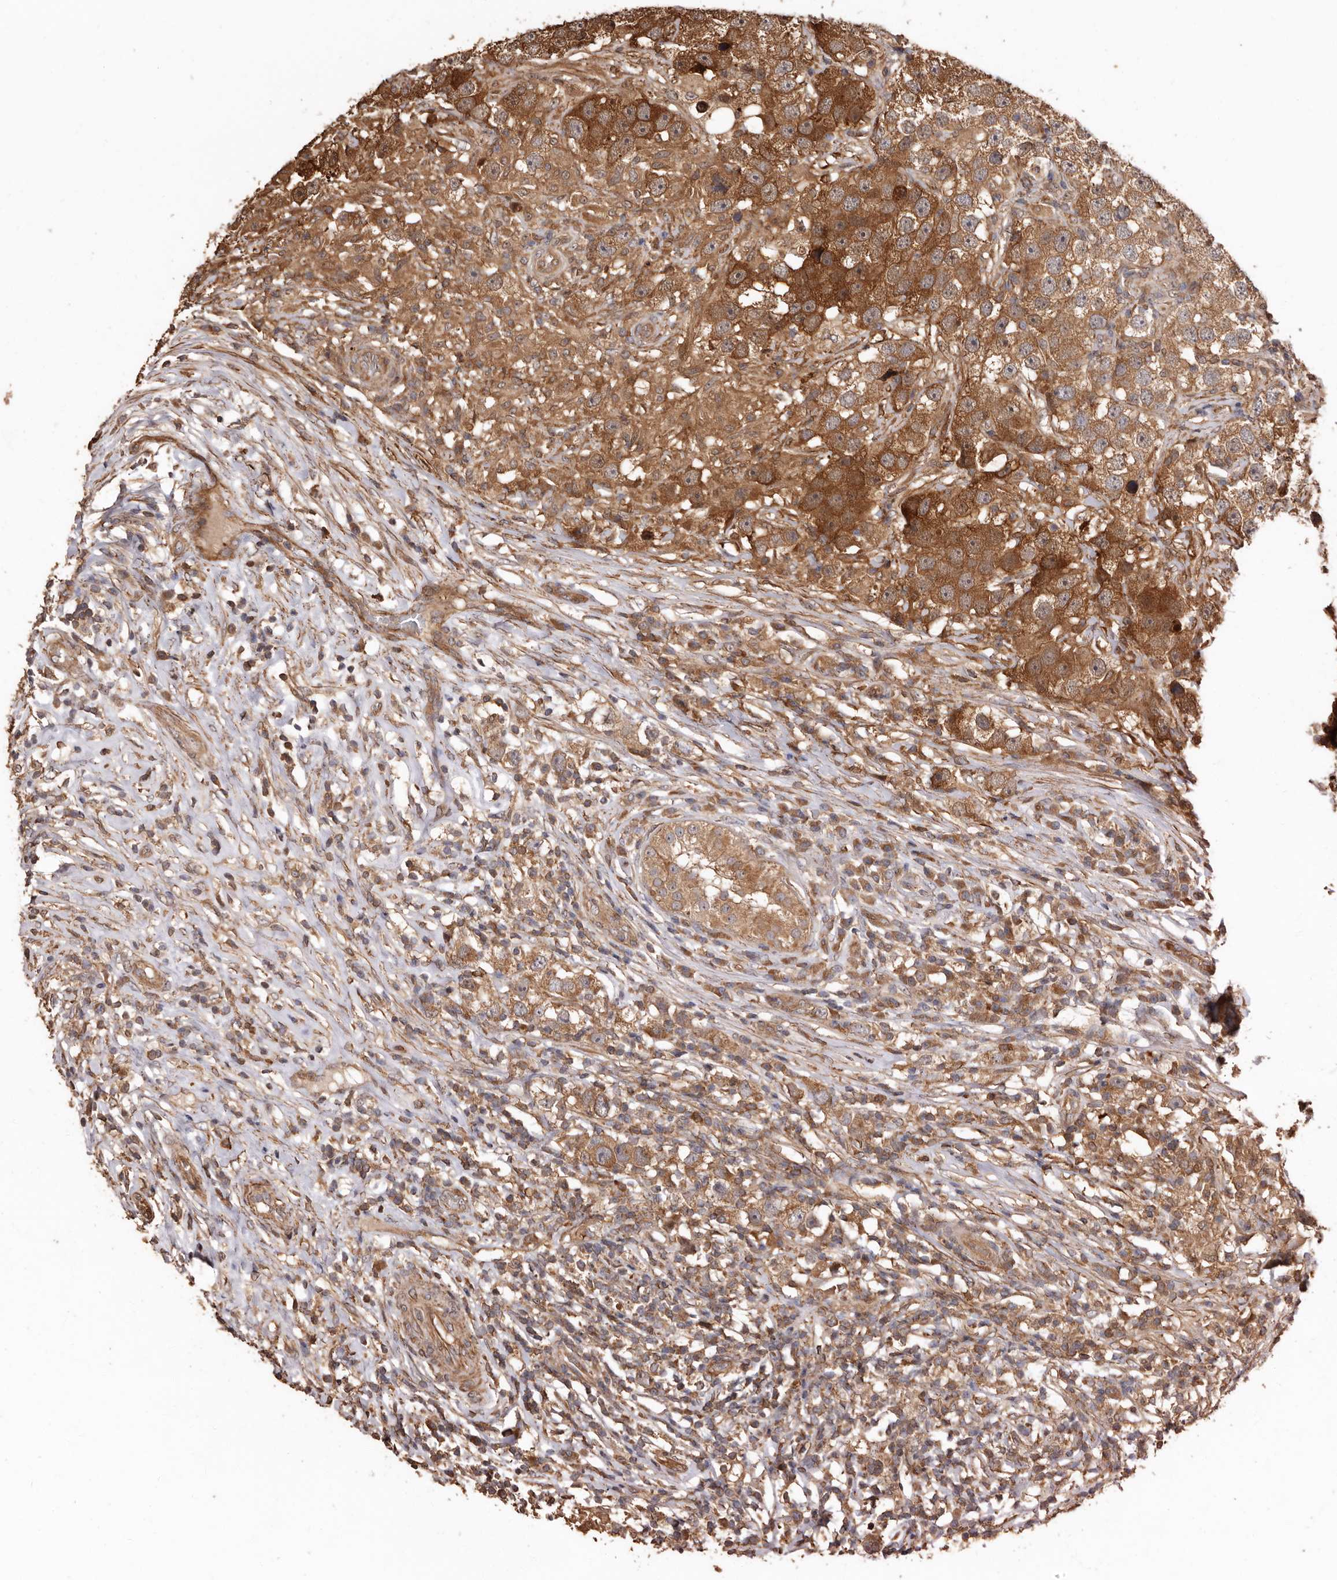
{"staining": {"intensity": "moderate", "quantity": ">75%", "location": "cytoplasmic/membranous"}, "tissue": "testis cancer", "cell_type": "Tumor cells", "image_type": "cancer", "snomed": [{"axis": "morphology", "description": "Seminoma, NOS"}, {"axis": "topography", "description": "Testis"}], "caption": "Tumor cells demonstrate medium levels of moderate cytoplasmic/membranous expression in about >75% of cells in testis cancer. Using DAB (brown) and hematoxylin (blue) stains, captured at high magnification using brightfield microscopy.", "gene": "COQ8B", "patient": {"sex": "male", "age": 49}}